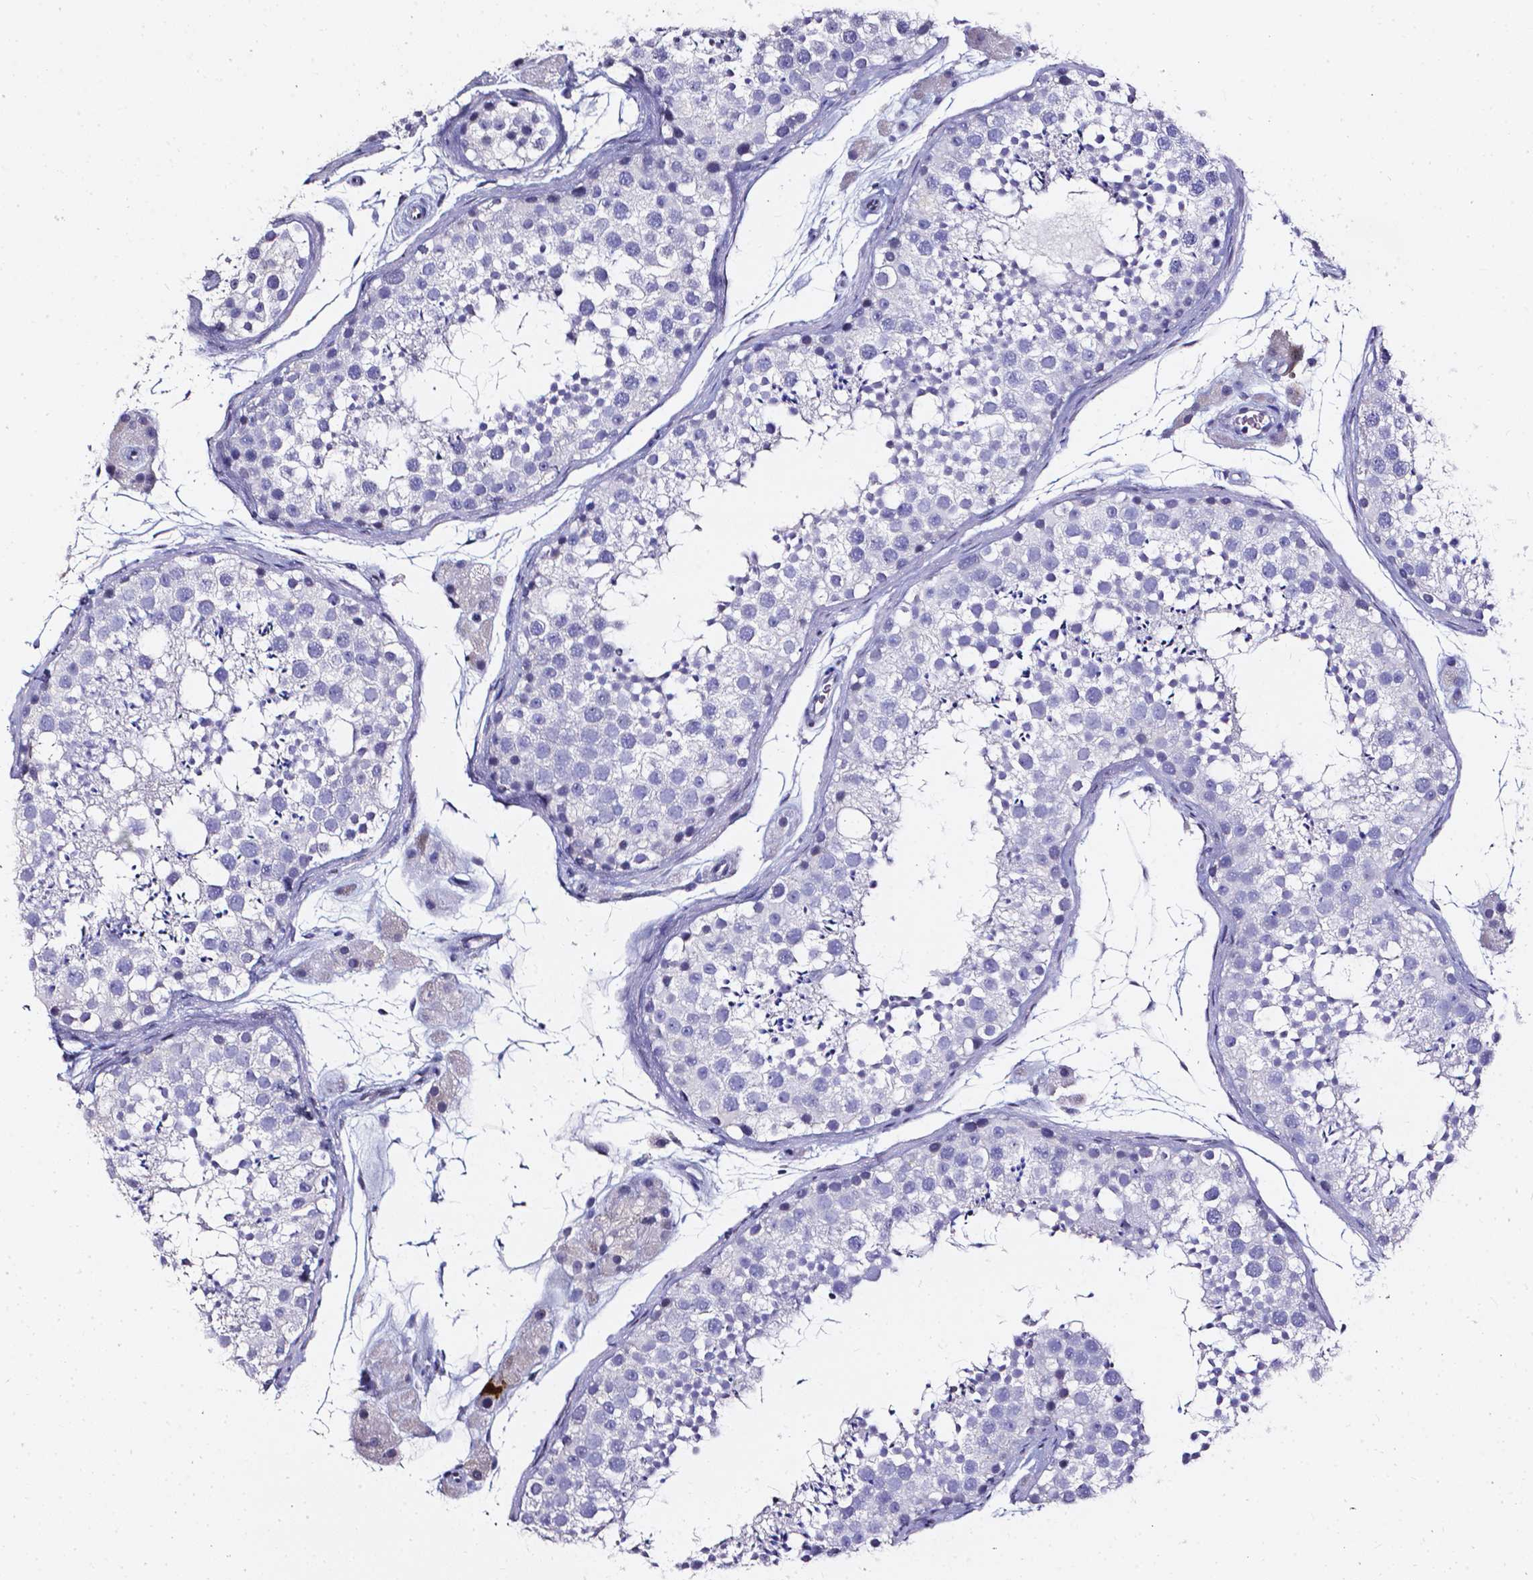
{"staining": {"intensity": "negative", "quantity": "none", "location": "none"}, "tissue": "testis", "cell_type": "Cells in seminiferous ducts", "image_type": "normal", "snomed": [{"axis": "morphology", "description": "Normal tissue, NOS"}, {"axis": "topography", "description": "Testis"}], "caption": "This is an immunohistochemistry photomicrograph of normal testis. There is no positivity in cells in seminiferous ducts.", "gene": "AKR1B10", "patient": {"sex": "male", "age": 41}}